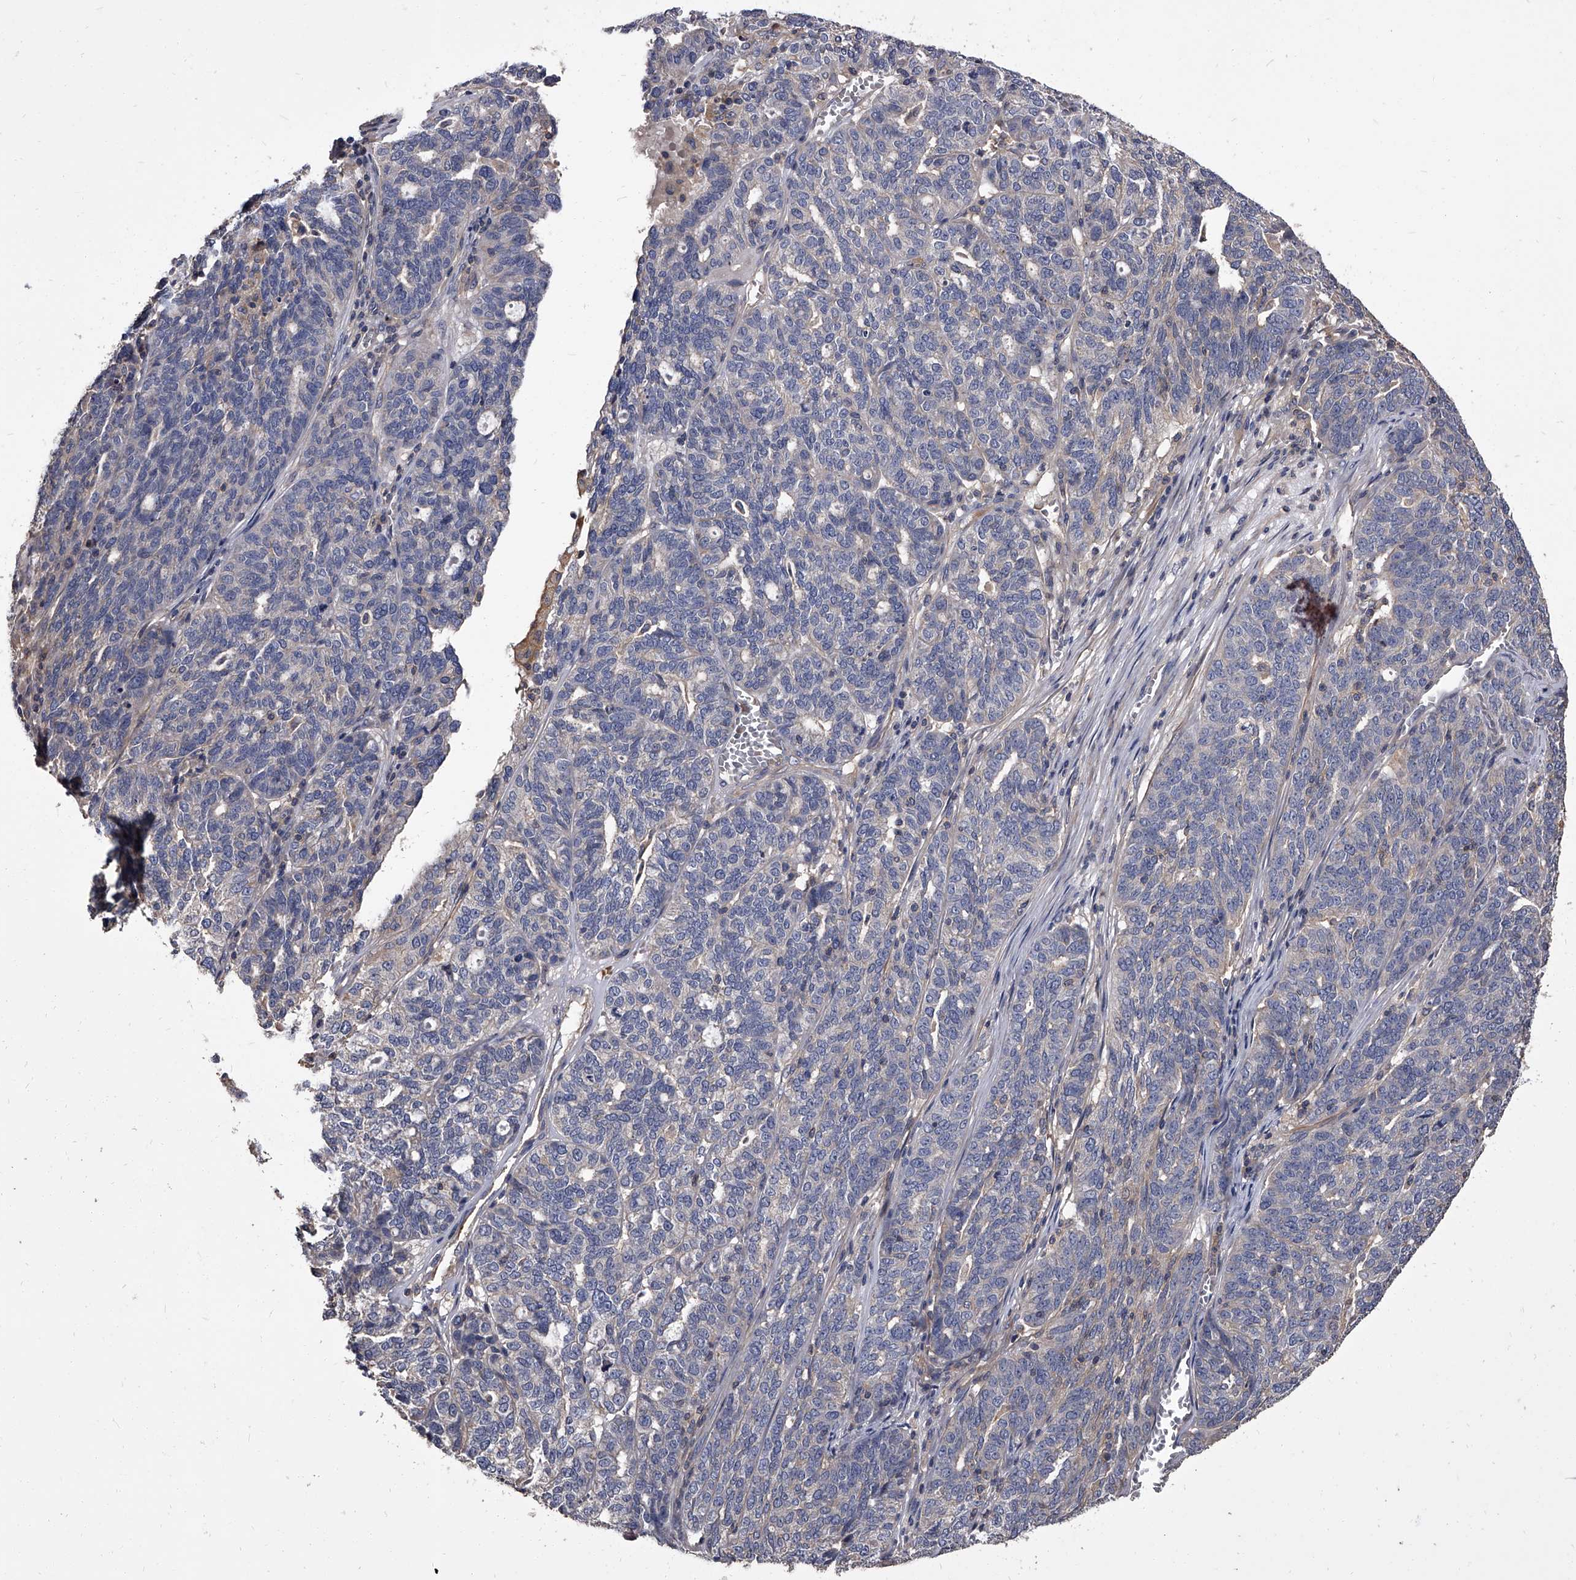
{"staining": {"intensity": "negative", "quantity": "none", "location": "none"}, "tissue": "ovarian cancer", "cell_type": "Tumor cells", "image_type": "cancer", "snomed": [{"axis": "morphology", "description": "Cystadenocarcinoma, serous, NOS"}, {"axis": "topography", "description": "Ovary"}], "caption": "A high-resolution image shows IHC staining of ovarian serous cystadenocarcinoma, which demonstrates no significant staining in tumor cells.", "gene": "STK36", "patient": {"sex": "female", "age": 59}}